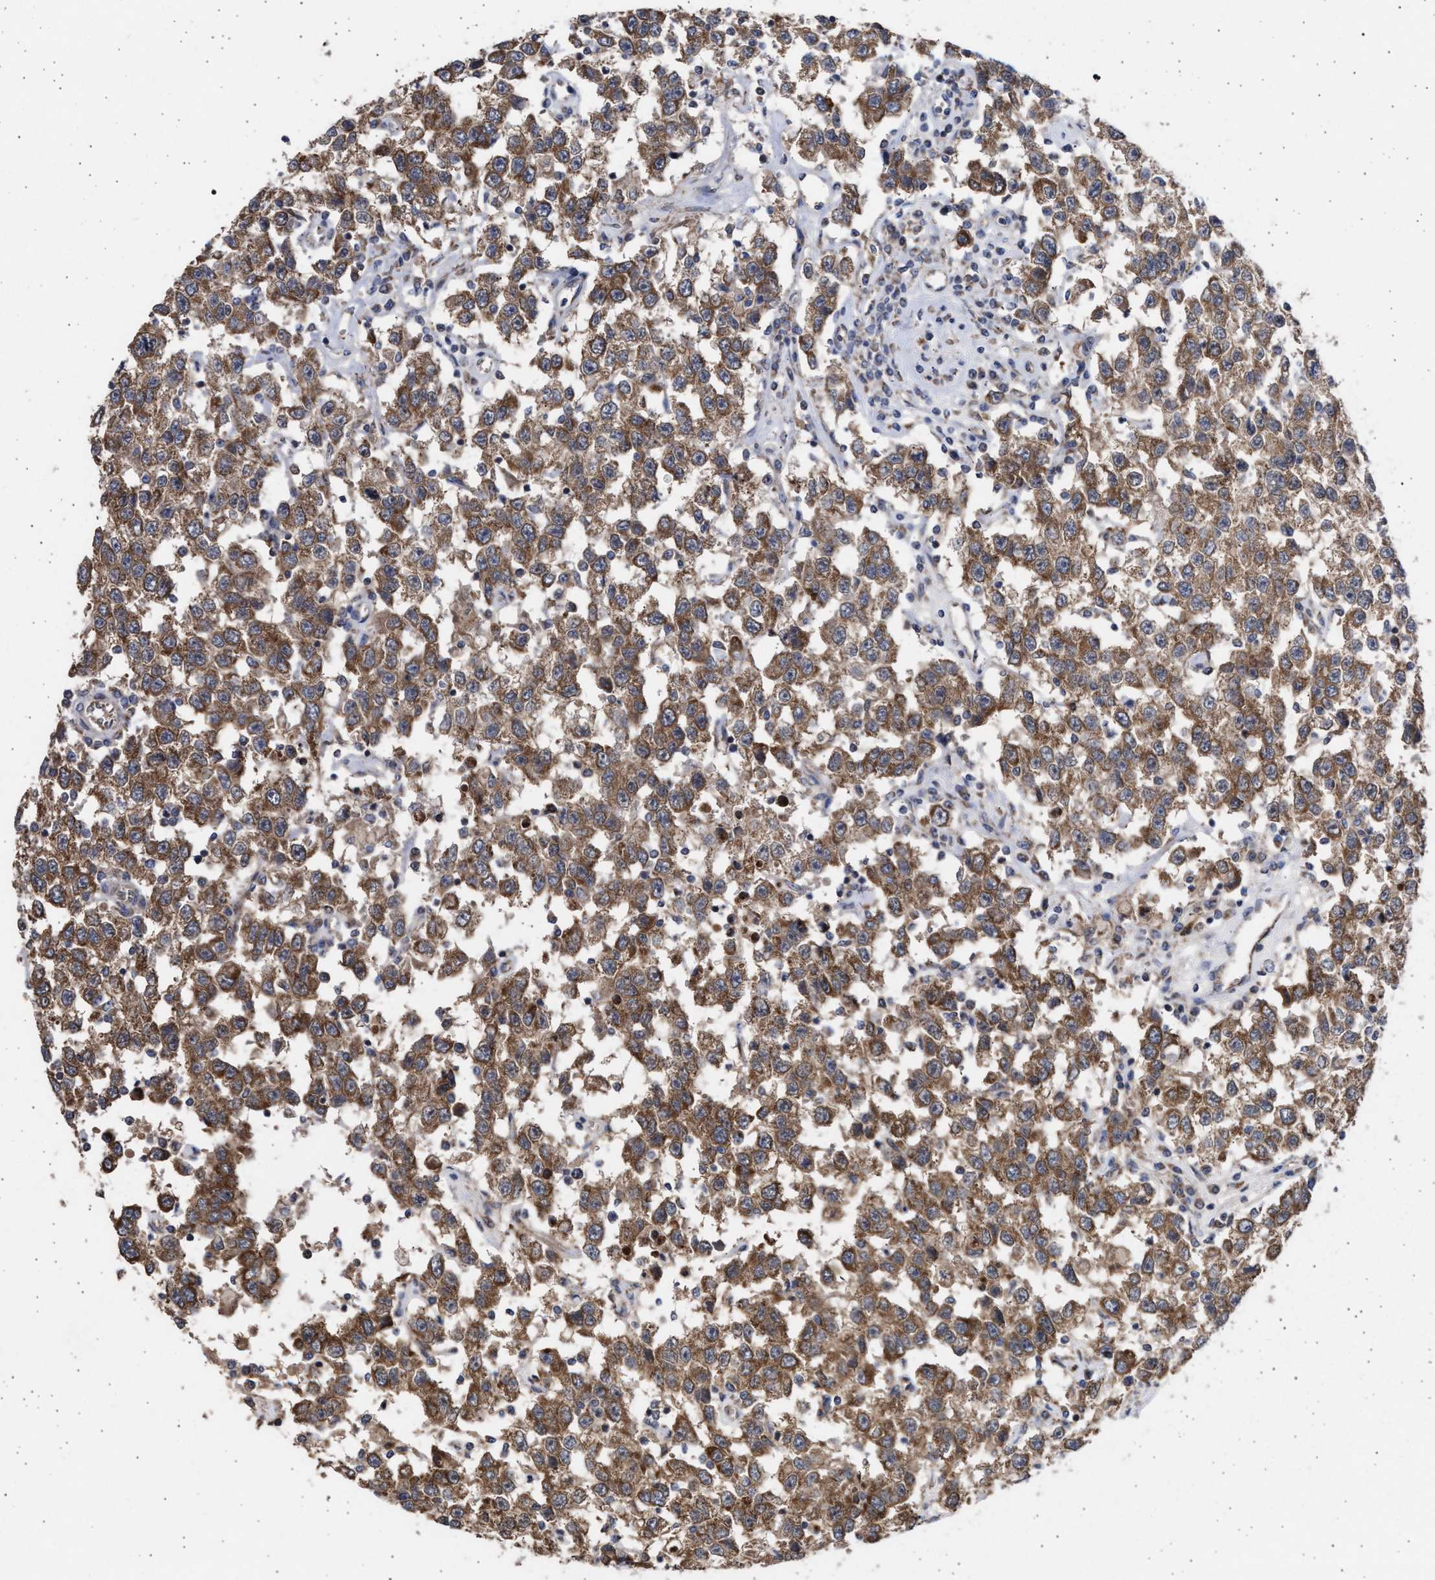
{"staining": {"intensity": "strong", "quantity": ">75%", "location": "cytoplasmic/membranous"}, "tissue": "testis cancer", "cell_type": "Tumor cells", "image_type": "cancer", "snomed": [{"axis": "morphology", "description": "Seminoma, NOS"}, {"axis": "topography", "description": "Testis"}], "caption": "Immunohistochemical staining of human testis cancer (seminoma) demonstrates high levels of strong cytoplasmic/membranous protein positivity in about >75% of tumor cells. (brown staining indicates protein expression, while blue staining denotes nuclei).", "gene": "TTC19", "patient": {"sex": "male", "age": 41}}